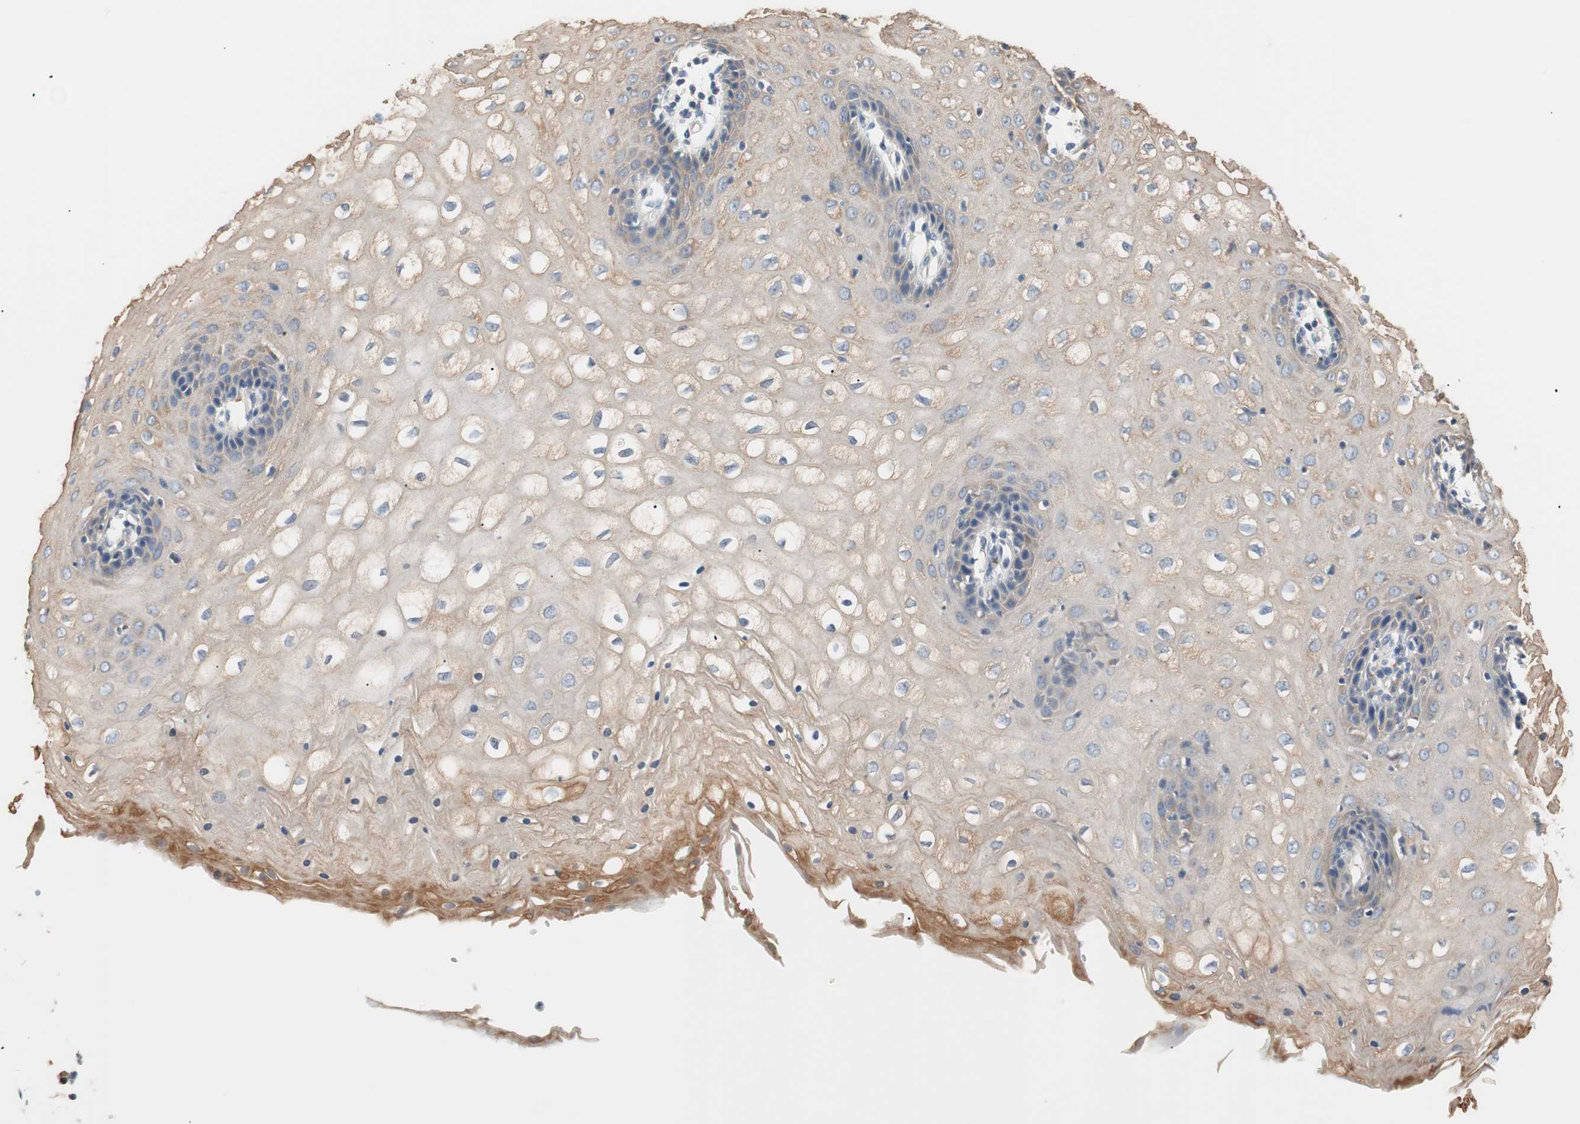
{"staining": {"intensity": "moderate", "quantity": "<25%", "location": "cytoplasmic/membranous"}, "tissue": "vagina", "cell_type": "Squamous epithelial cells", "image_type": "normal", "snomed": [{"axis": "morphology", "description": "Normal tissue, NOS"}, {"axis": "topography", "description": "Vagina"}], "caption": "Moderate cytoplasmic/membranous protein positivity is appreciated in about <25% of squamous epithelial cells in vagina.", "gene": "FADS2", "patient": {"sex": "female", "age": 34}}